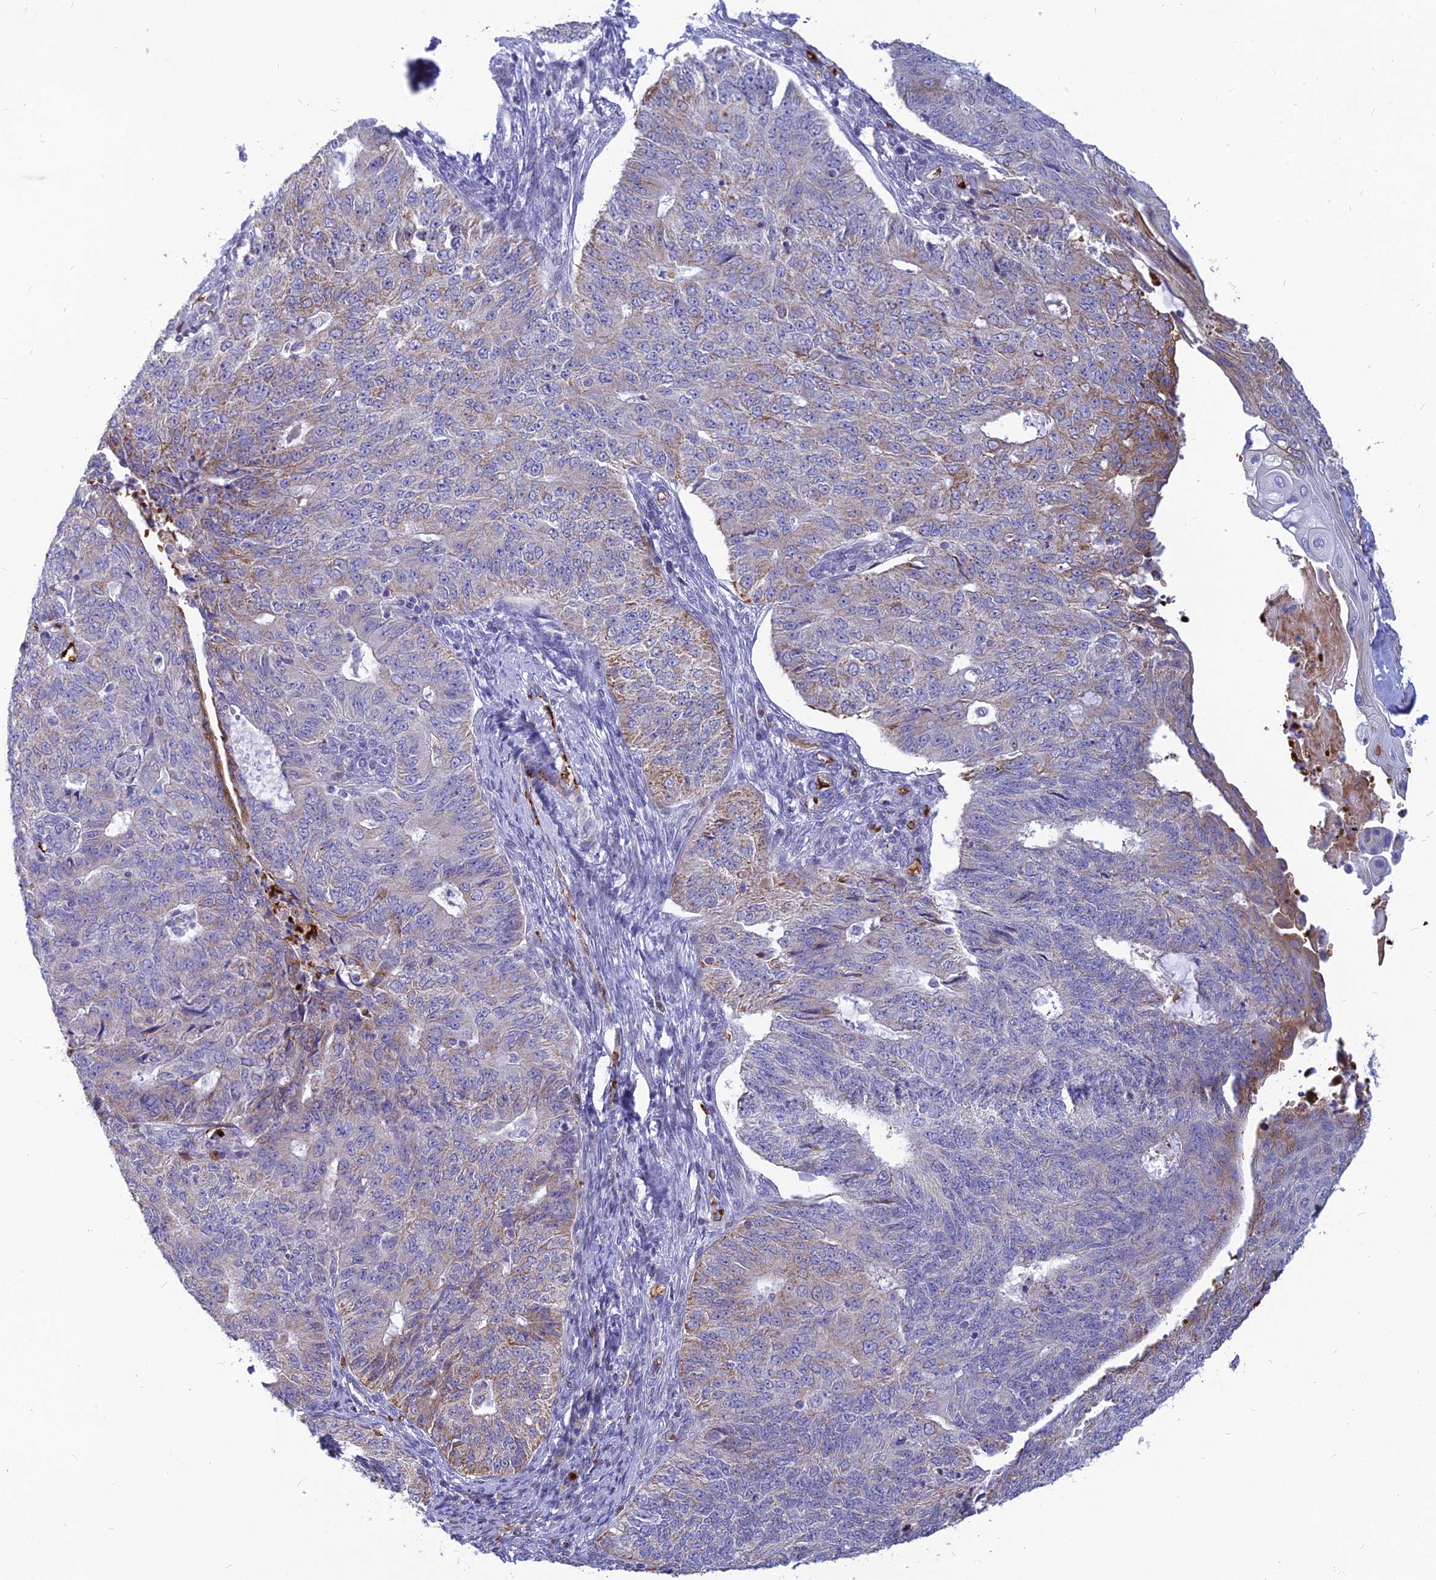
{"staining": {"intensity": "weak", "quantity": "<25%", "location": "cytoplasmic/membranous"}, "tissue": "endometrial cancer", "cell_type": "Tumor cells", "image_type": "cancer", "snomed": [{"axis": "morphology", "description": "Adenocarcinoma, NOS"}, {"axis": "topography", "description": "Endometrium"}], "caption": "Human endometrial cancer stained for a protein using IHC exhibits no positivity in tumor cells.", "gene": "HHAT", "patient": {"sex": "female", "age": 32}}